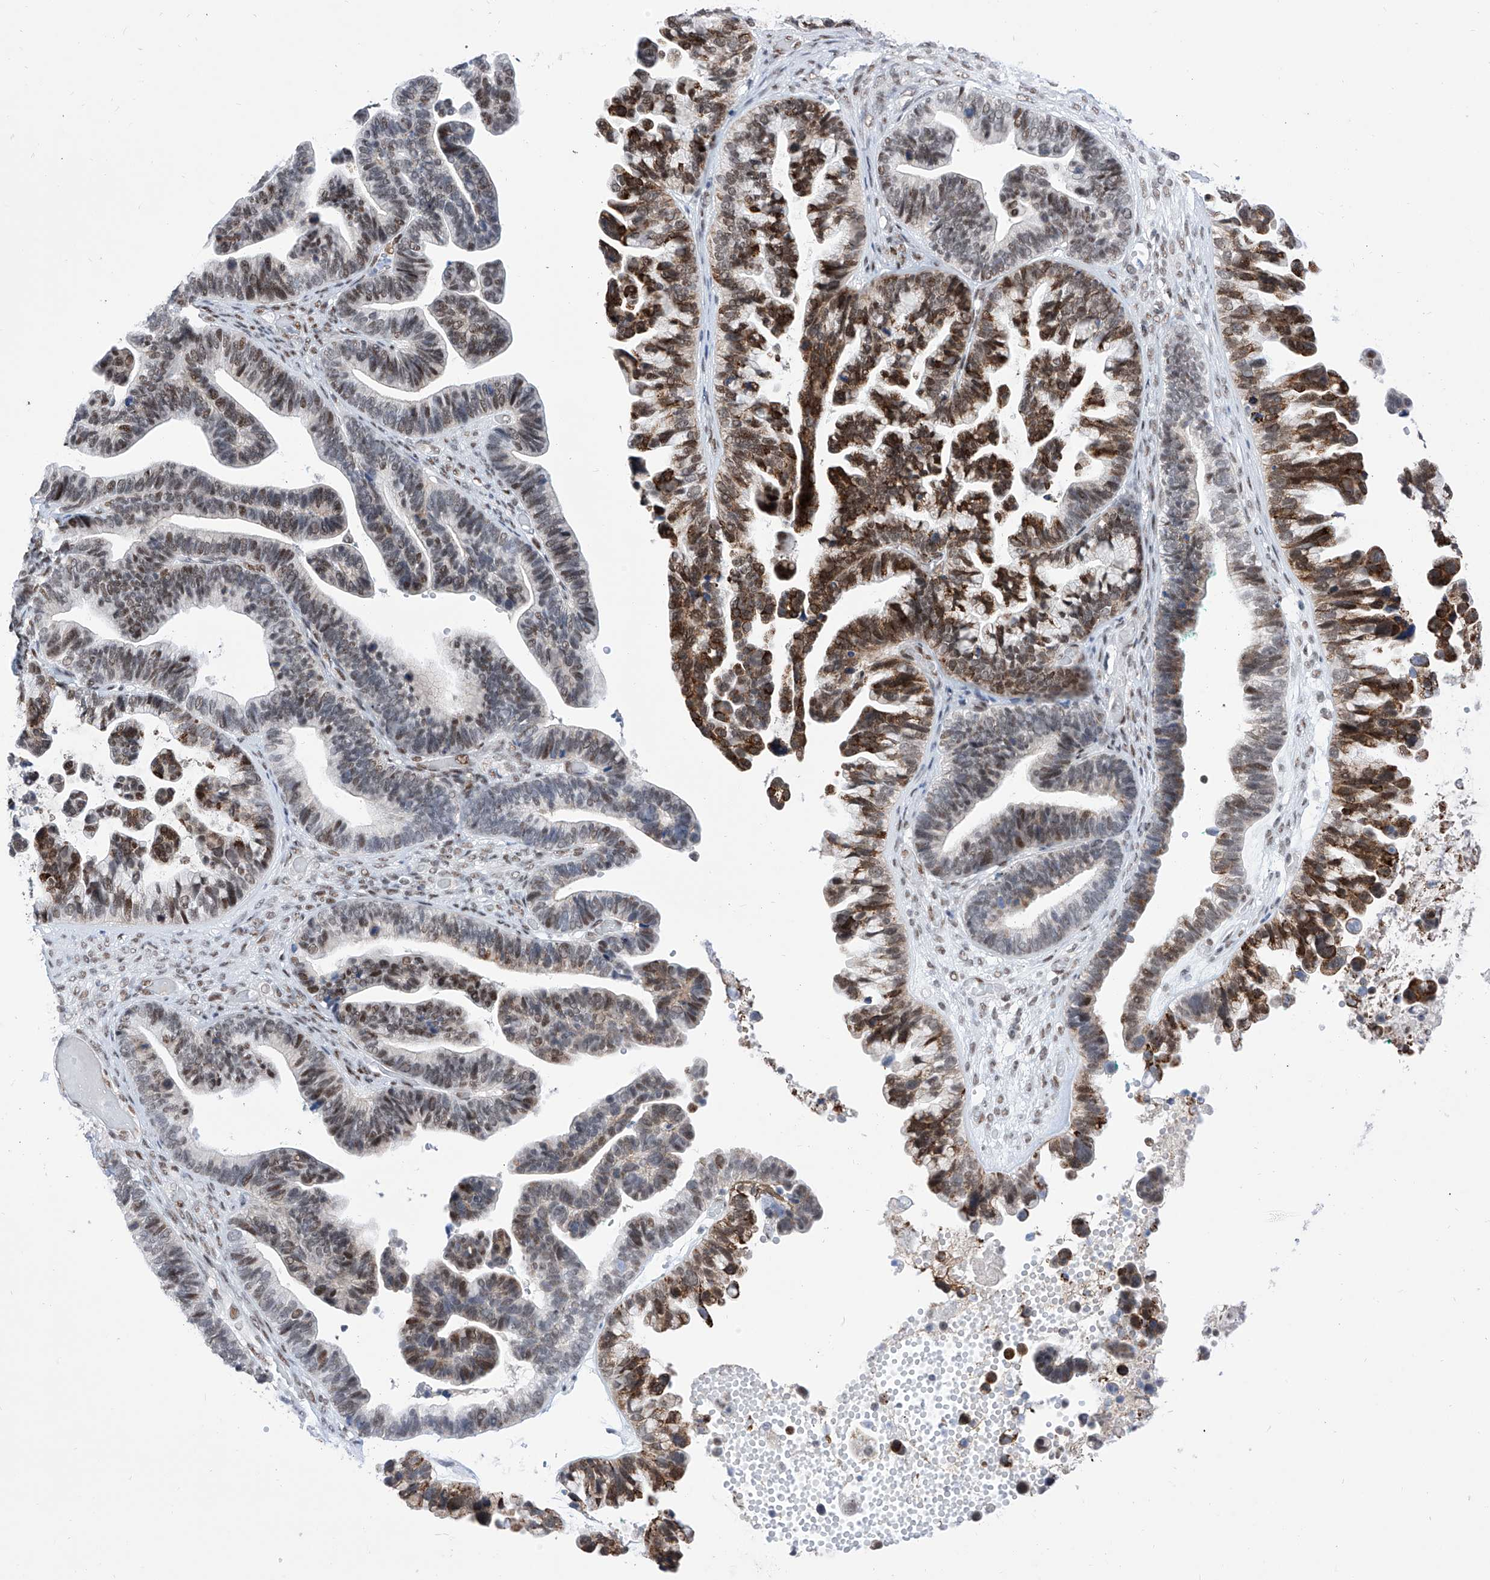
{"staining": {"intensity": "strong", "quantity": "25%-75%", "location": "cytoplasmic/membranous,nuclear"}, "tissue": "ovarian cancer", "cell_type": "Tumor cells", "image_type": "cancer", "snomed": [{"axis": "morphology", "description": "Cystadenocarcinoma, serous, NOS"}, {"axis": "topography", "description": "Ovary"}], "caption": "Immunohistochemistry staining of ovarian cancer (serous cystadenocarcinoma), which reveals high levels of strong cytoplasmic/membranous and nuclear positivity in approximately 25%-75% of tumor cells indicating strong cytoplasmic/membranous and nuclear protein expression. The staining was performed using DAB (3,3'-diaminobenzidine) (brown) for protein detection and nuclei were counterstained in hematoxylin (blue).", "gene": "ATN1", "patient": {"sex": "female", "age": 56}}